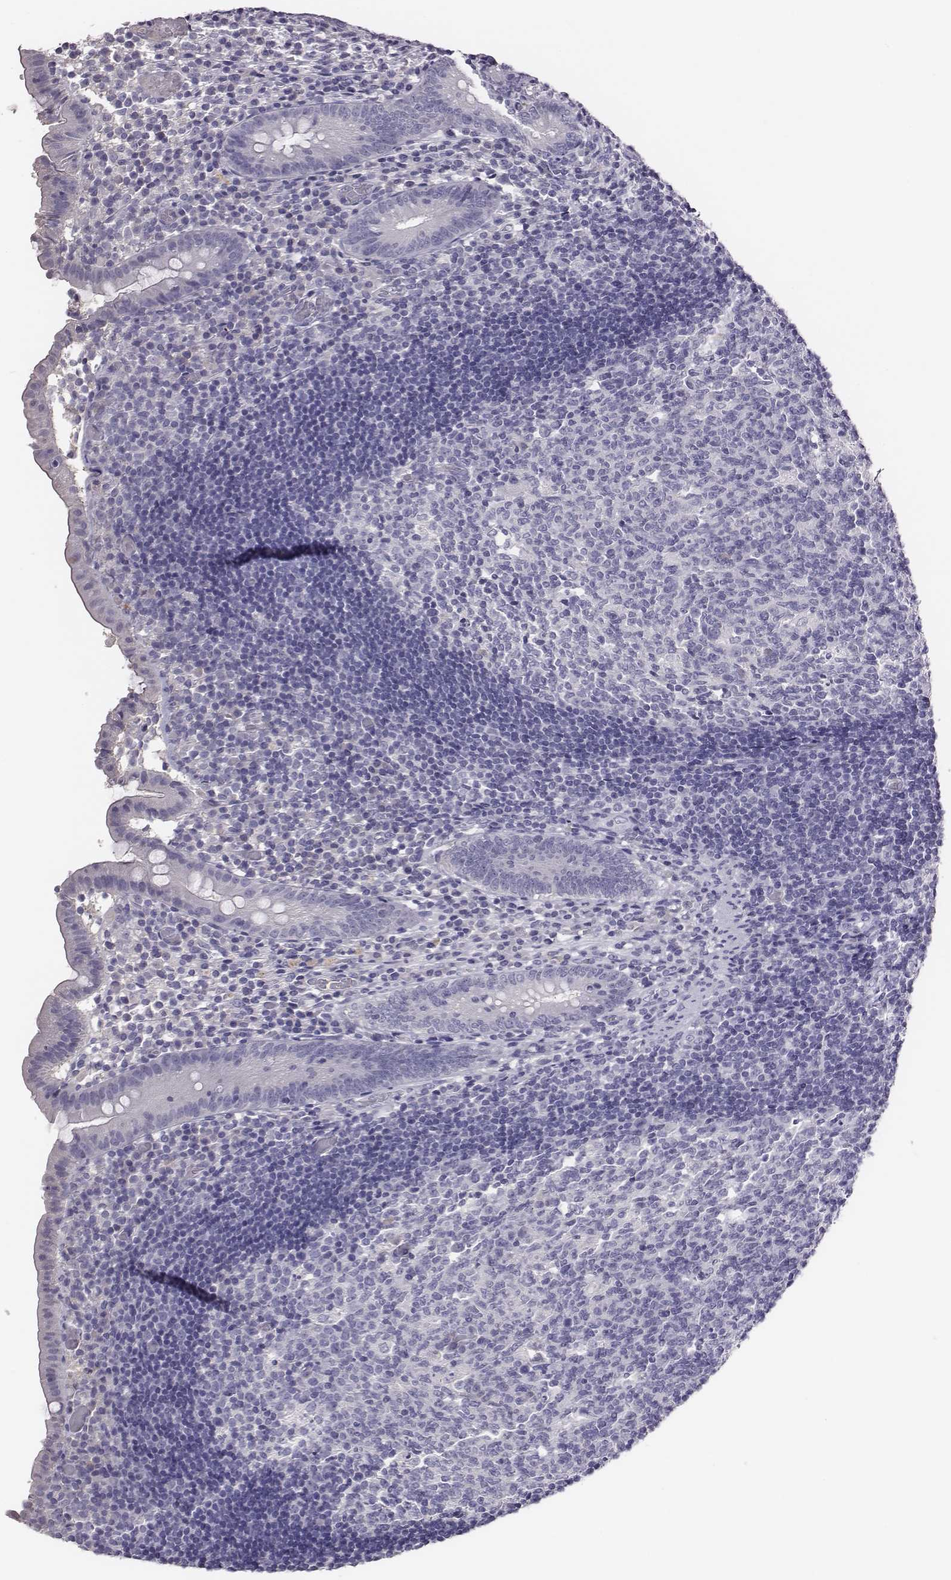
{"staining": {"intensity": "negative", "quantity": "none", "location": "none"}, "tissue": "appendix", "cell_type": "Glandular cells", "image_type": "normal", "snomed": [{"axis": "morphology", "description": "Normal tissue, NOS"}, {"axis": "topography", "description": "Appendix"}], "caption": "Micrograph shows no protein positivity in glandular cells of benign appendix. Nuclei are stained in blue.", "gene": "EN1", "patient": {"sex": "female", "age": 32}}